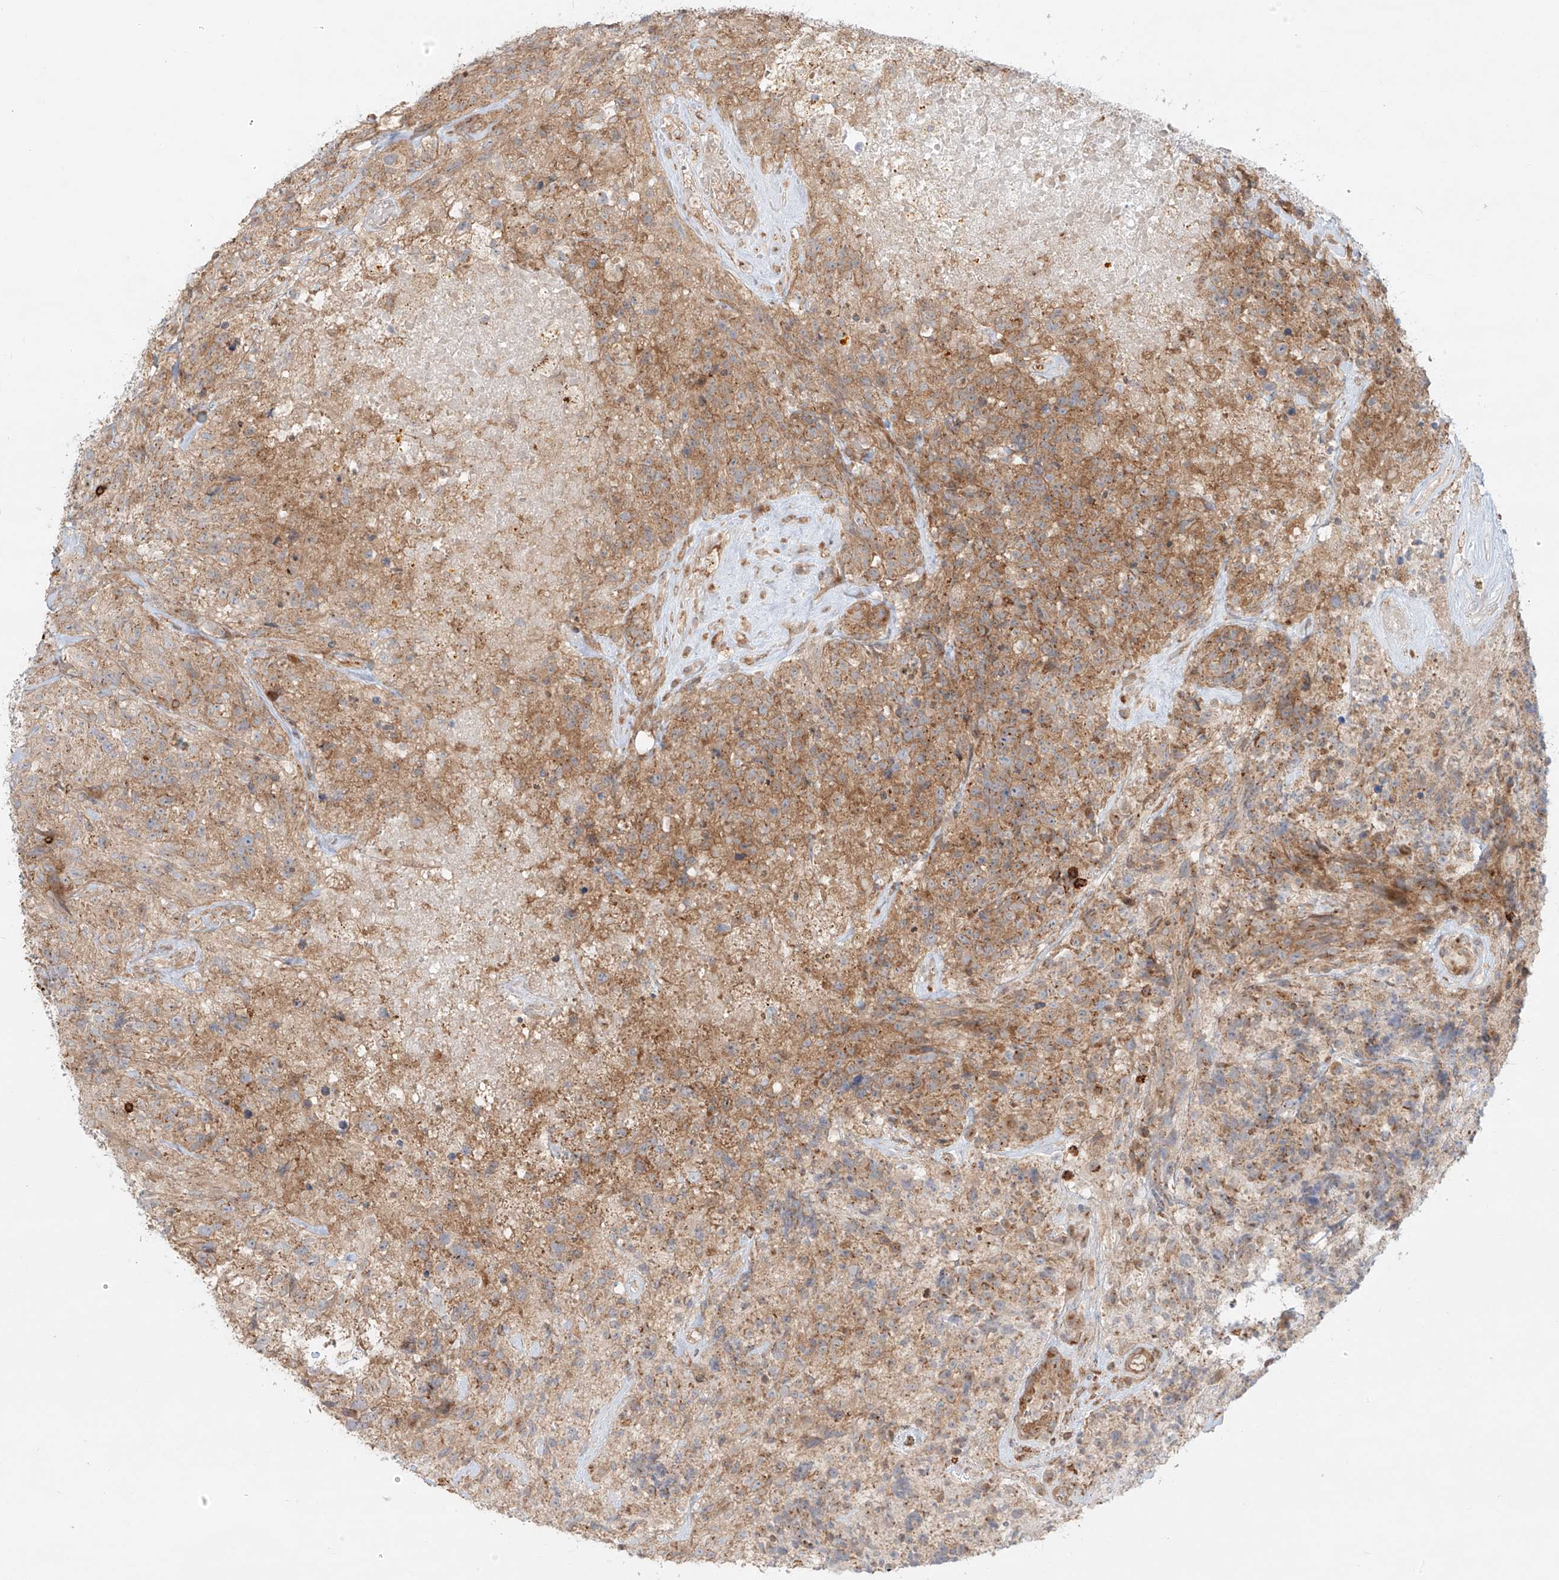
{"staining": {"intensity": "weak", "quantity": ">75%", "location": "cytoplasmic/membranous"}, "tissue": "glioma", "cell_type": "Tumor cells", "image_type": "cancer", "snomed": [{"axis": "morphology", "description": "Glioma, malignant, High grade"}, {"axis": "topography", "description": "Brain"}], "caption": "Glioma stained for a protein exhibits weak cytoplasmic/membranous positivity in tumor cells. Immunohistochemistry stains the protein in brown and the nuclei are stained blue.", "gene": "ZNF287", "patient": {"sex": "male", "age": 69}}